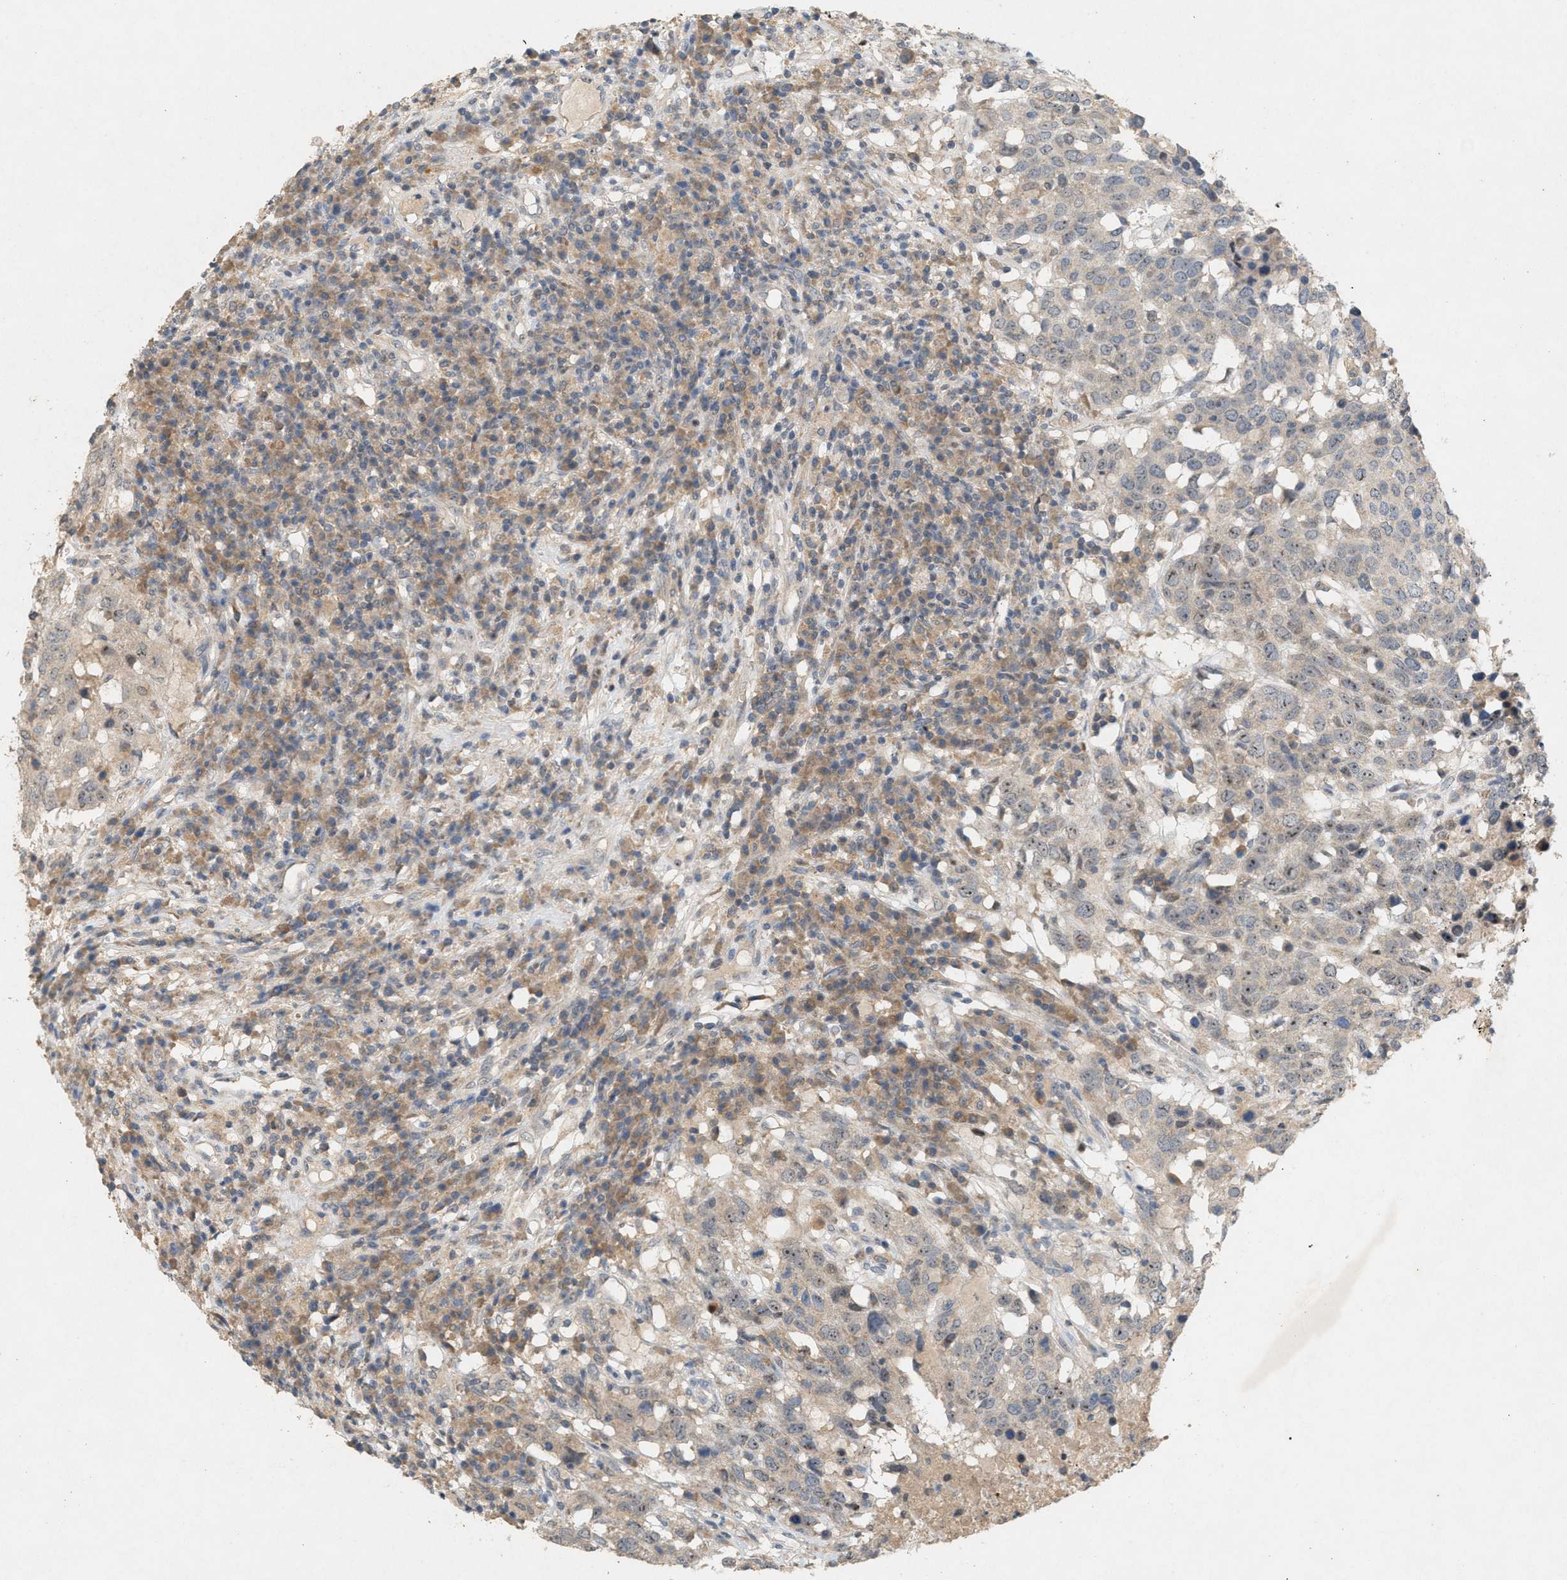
{"staining": {"intensity": "weak", "quantity": "<25%", "location": "nuclear"}, "tissue": "head and neck cancer", "cell_type": "Tumor cells", "image_type": "cancer", "snomed": [{"axis": "morphology", "description": "Squamous cell carcinoma, NOS"}, {"axis": "topography", "description": "Head-Neck"}], "caption": "Head and neck squamous cell carcinoma was stained to show a protein in brown. There is no significant staining in tumor cells.", "gene": "DCAF7", "patient": {"sex": "male", "age": 66}}